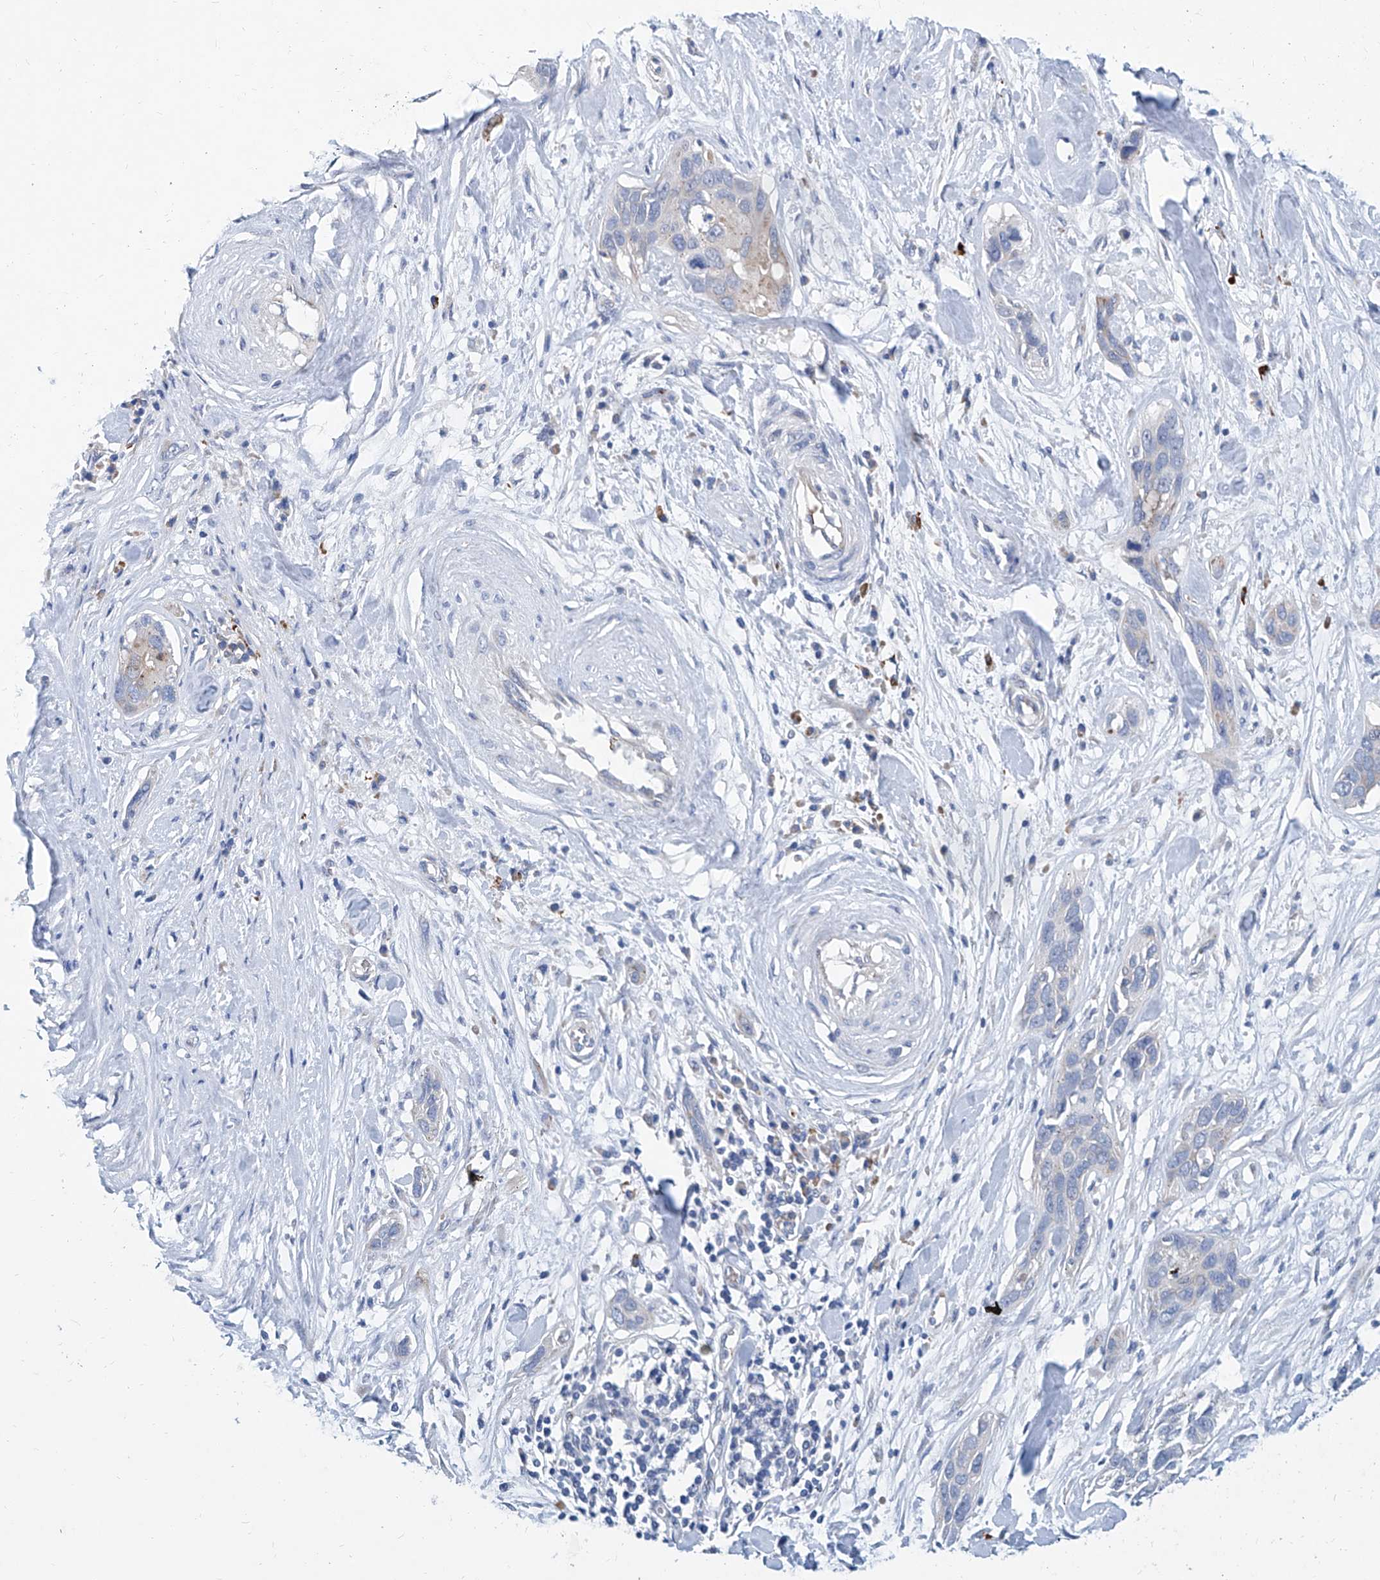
{"staining": {"intensity": "negative", "quantity": "none", "location": "none"}, "tissue": "pancreatic cancer", "cell_type": "Tumor cells", "image_type": "cancer", "snomed": [{"axis": "morphology", "description": "Adenocarcinoma, NOS"}, {"axis": "topography", "description": "Pancreas"}], "caption": "IHC micrograph of neoplastic tissue: pancreatic cancer stained with DAB (3,3'-diaminobenzidine) displays no significant protein expression in tumor cells.", "gene": "FPR2", "patient": {"sex": "female", "age": 60}}